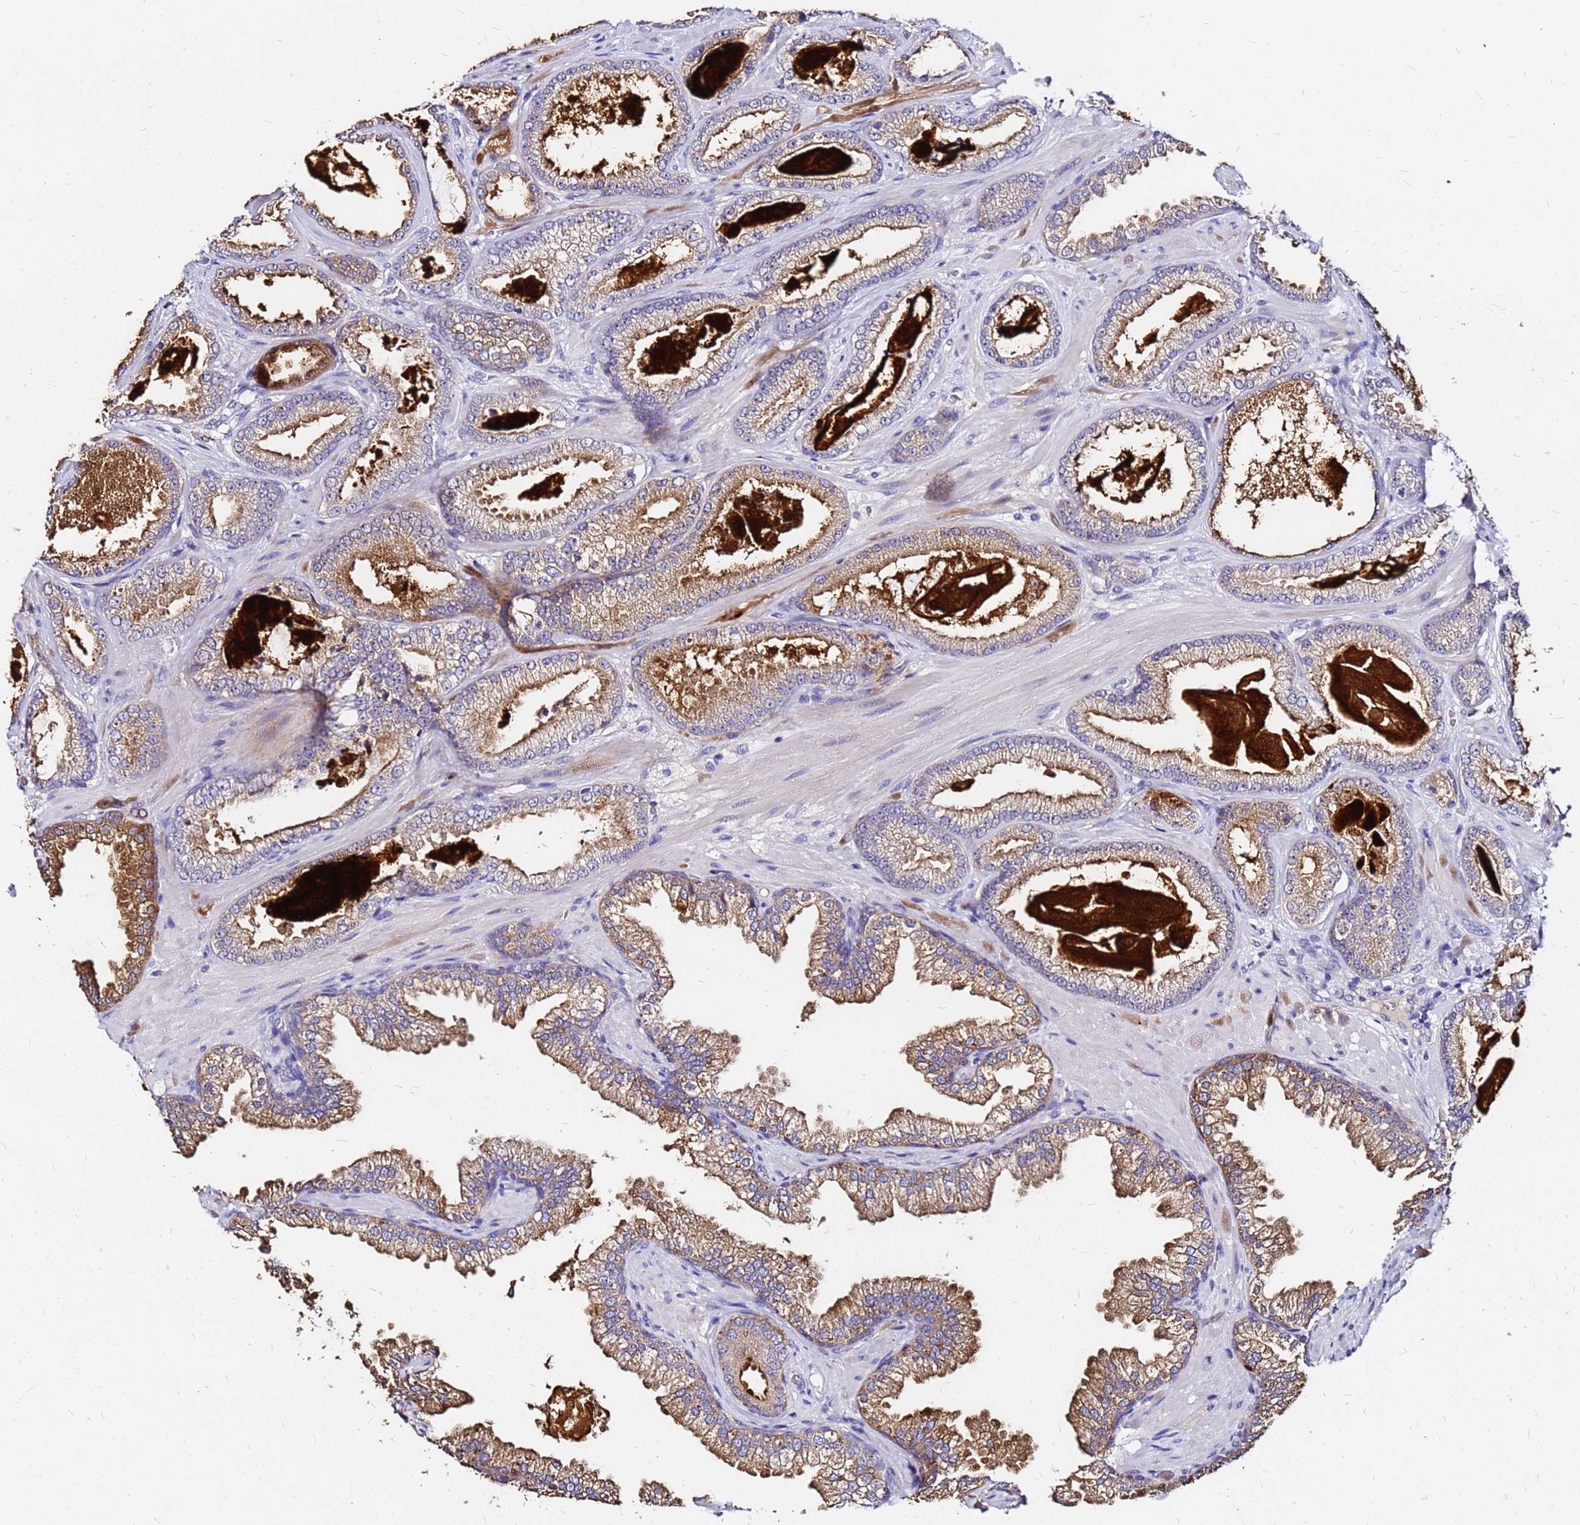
{"staining": {"intensity": "moderate", "quantity": "25%-75%", "location": "cytoplasmic/membranous"}, "tissue": "prostate cancer", "cell_type": "Tumor cells", "image_type": "cancer", "snomed": [{"axis": "morphology", "description": "Adenocarcinoma, Low grade"}, {"axis": "topography", "description": "Prostate"}], "caption": "This micrograph exhibits immunohistochemistry (IHC) staining of prostate adenocarcinoma (low-grade), with medium moderate cytoplasmic/membranous expression in approximately 25%-75% of tumor cells.", "gene": "FAM183A", "patient": {"sex": "male", "age": 57}}